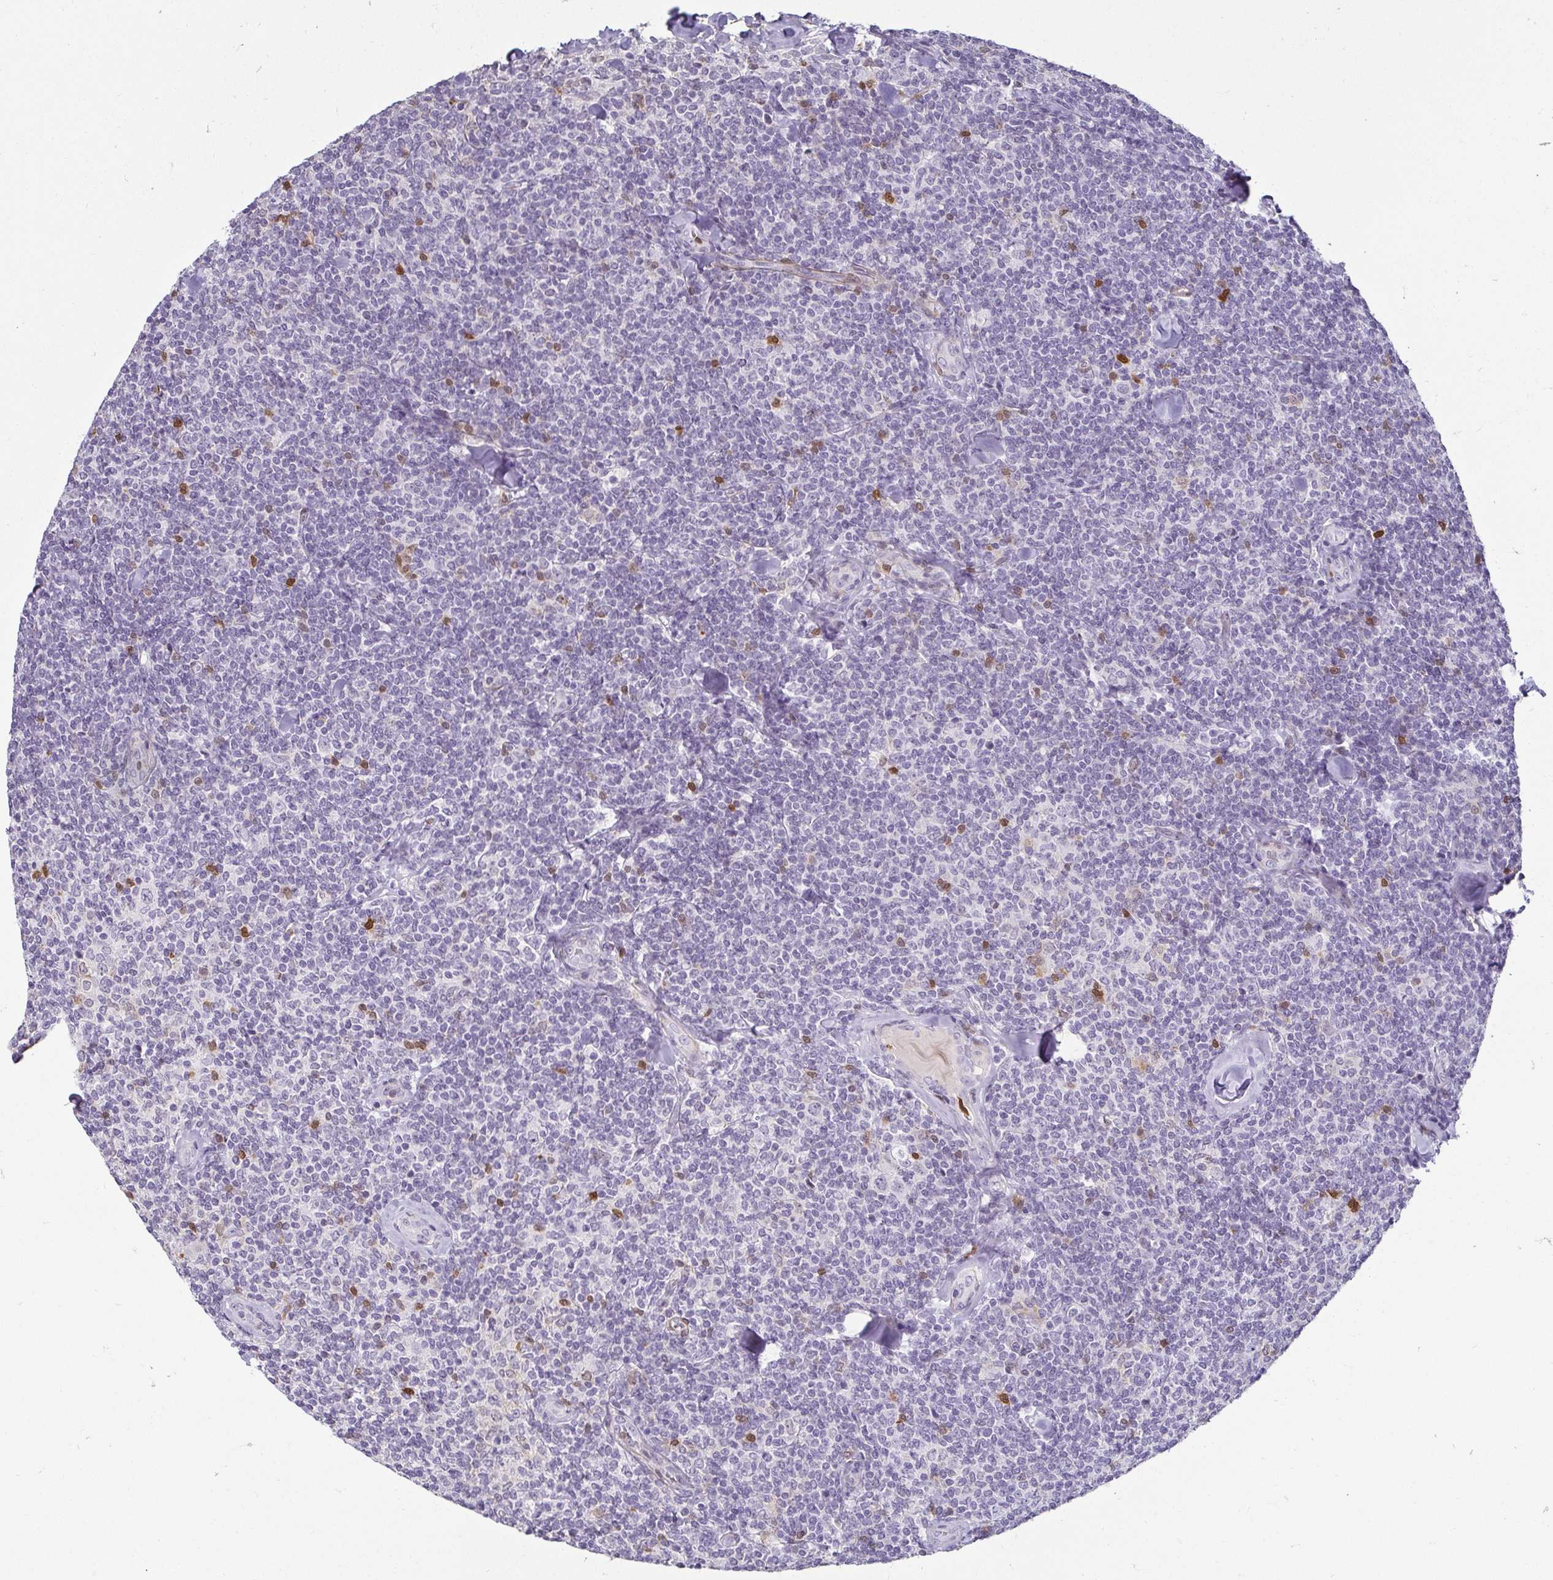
{"staining": {"intensity": "negative", "quantity": "none", "location": "none"}, "tissue": "lymphoma", "cell_type": "Tumor cells", "image_type": "cancer", "snomed": [{"axis": "morphology", "description": "Malignant lymphoma, non-Hodgkin's type, Low grade"}, {"axis": "topography", "description": "Lymph node"}], "caption": "Immunohistochemical staining of low-grade malignant lymphoma, non-Hodgkin's type demonstrates no significant positivity in tumor cells.", "gene": "HOPX", "patient": {"sex": "female", "age": 56}}